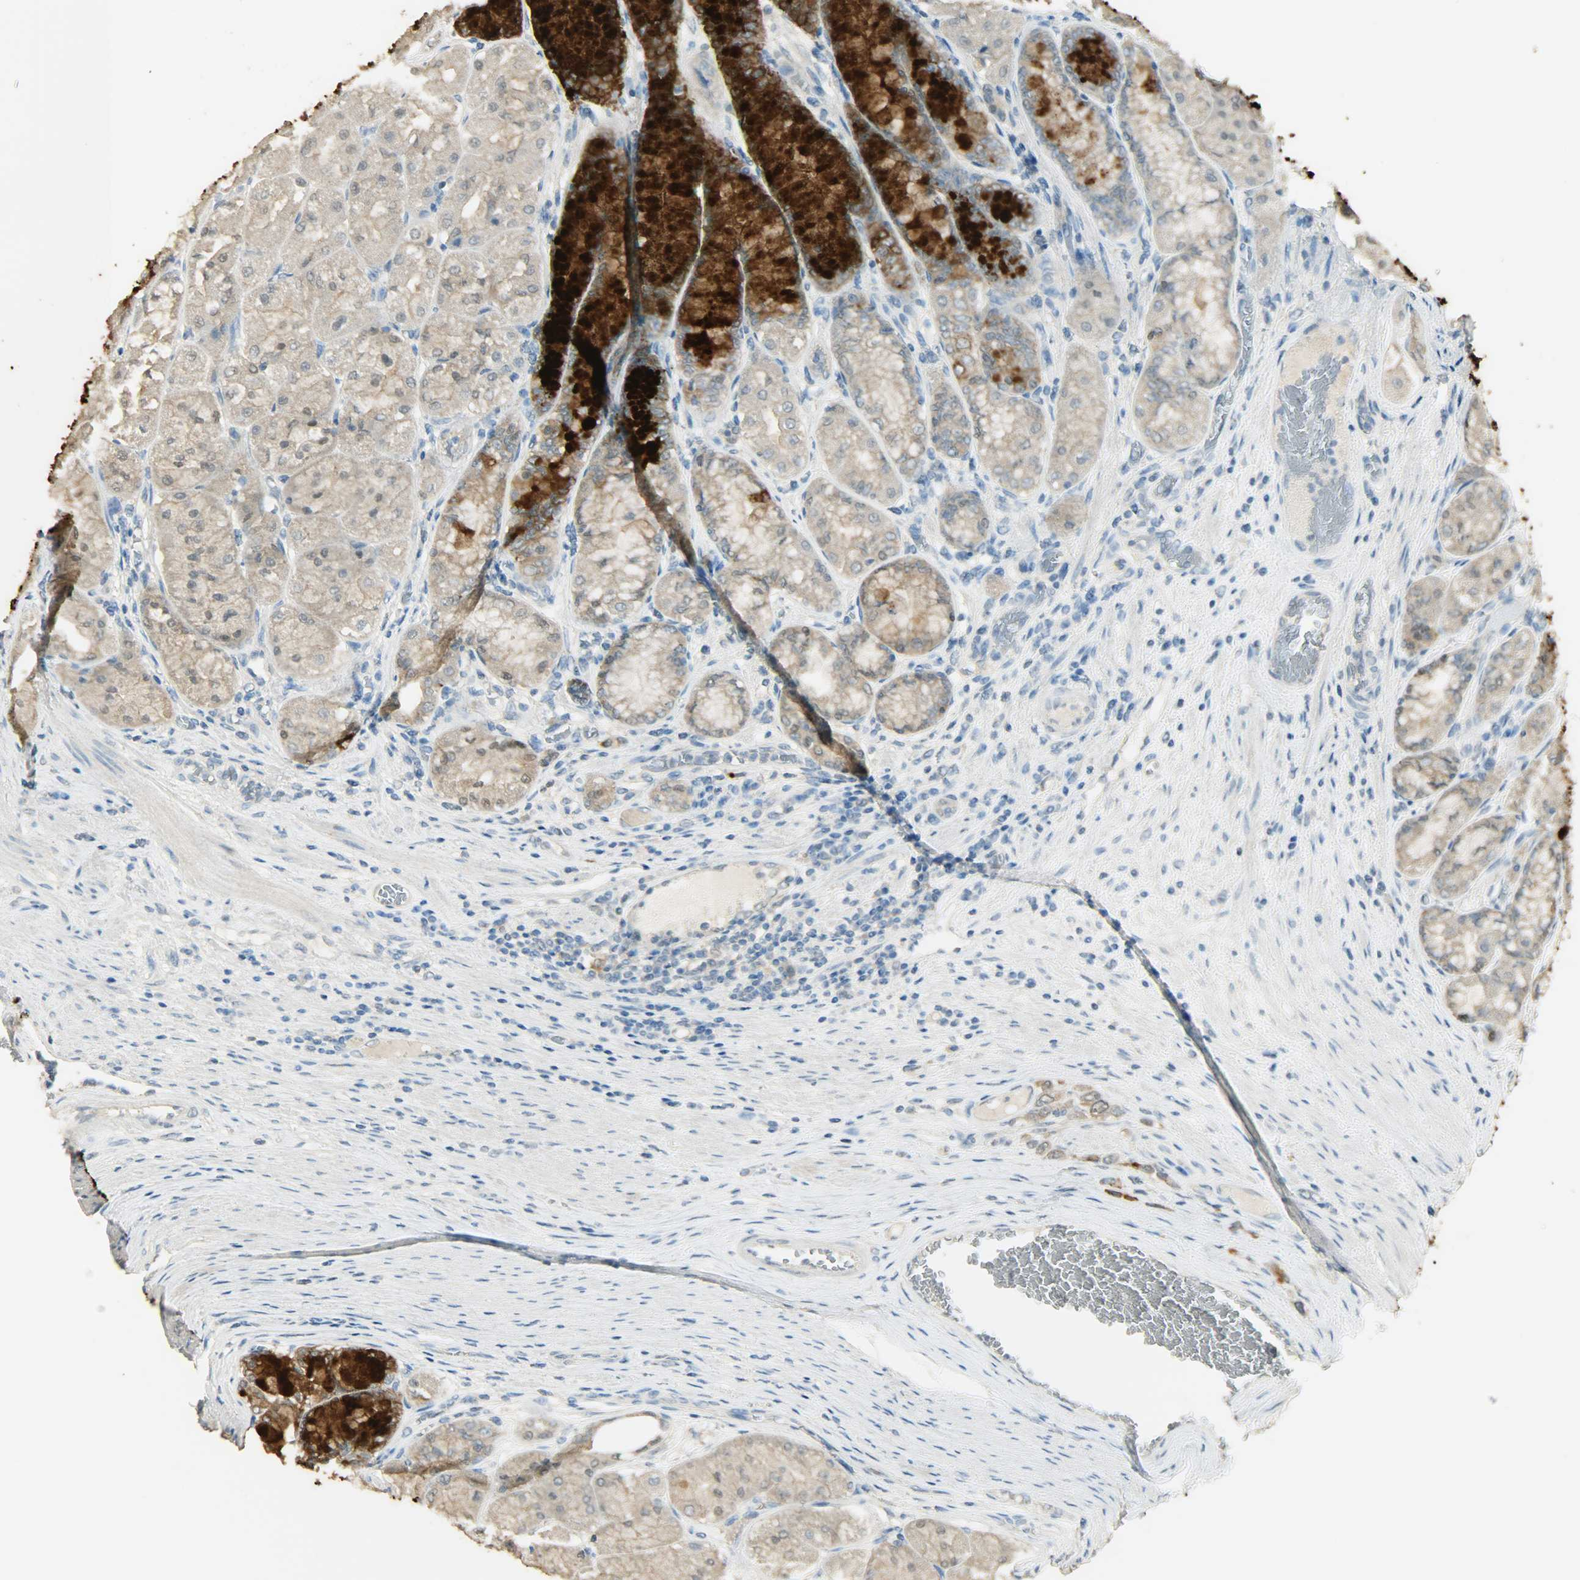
{"staining": {"intensity": "strong", "quantity": ">75%", "location": "cytoplasmic/membranous"}, "tissue": "stomach", "cell_type": "Glandular cells", "image_type": "normal", "snomed": [{"axis": "morphology", "description": "Normal tissue, NOS"}, {"axis": "morphology", "description": "Adenocarcinoma, NOS"}, {"axis": "topography", "description": "Stomach"}, {"axis": "topography", "description": "Stomach, lower"}], "caption": "Protein analysis of unremarkable stomach exhibits strong cytoplasmic/membranous staining in approximately >75% of glandular cells.", "gene": "PRMT5", "patient": {"sex": "female", "age": 65}}